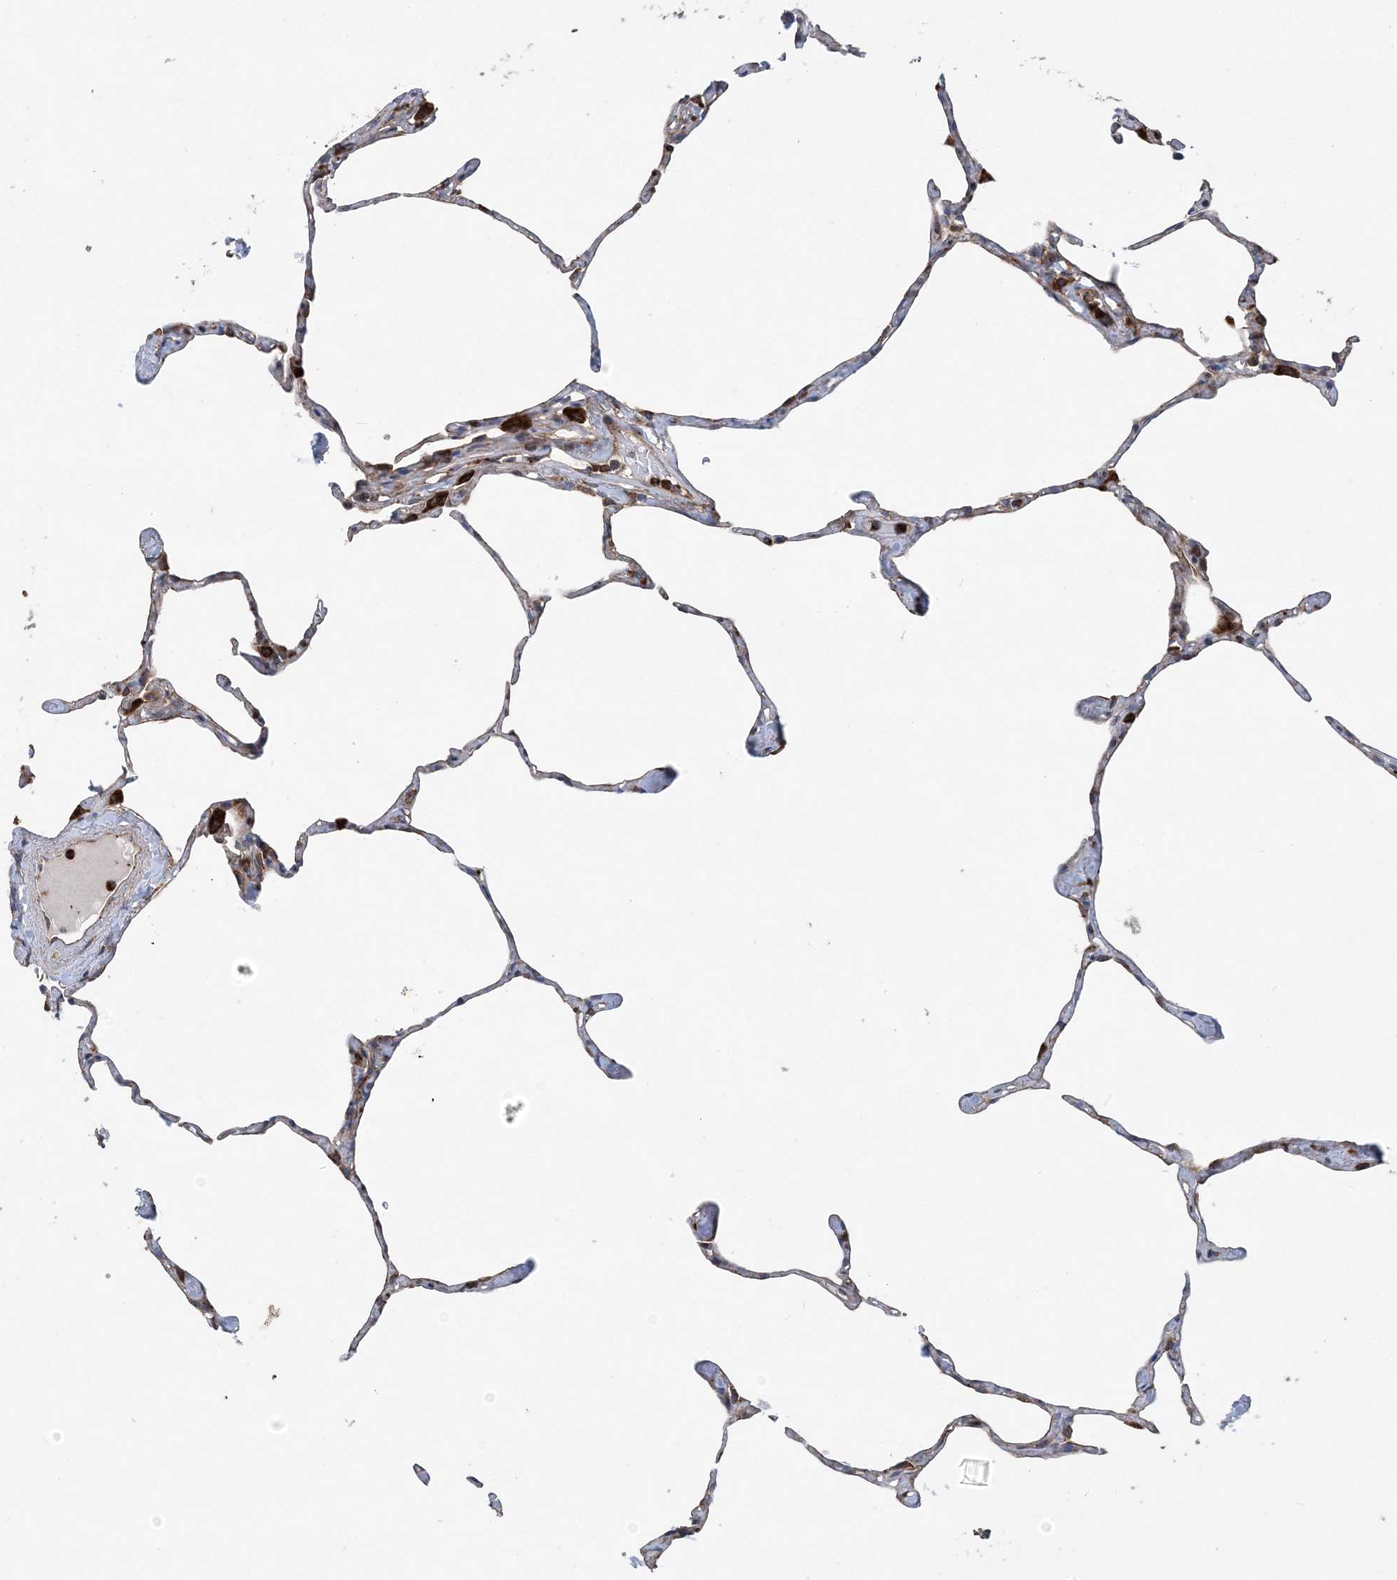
{"staining": {"intensity": "weak", "quantity": "<25%", "location": "cytoplasmic/membranous"}, "tissue": "lung", "cell_type": "Alveolar cells", "image_type": "normal", "snomed": [{"axis": "morphology", "description": "Normal tissue, NOS"}, {"axis": "topography", "description": "Lung"}], "caption": "A high-resolution image shows immunohistochemistry (IHC) staining of unremarkable lung, which displays no significant staining in alveolar cells. (Brightfield microscopy of DAB IHC at high magnification).", "gene": "PTTG1IP", "patient": {"sex": "male", "age": 65}}